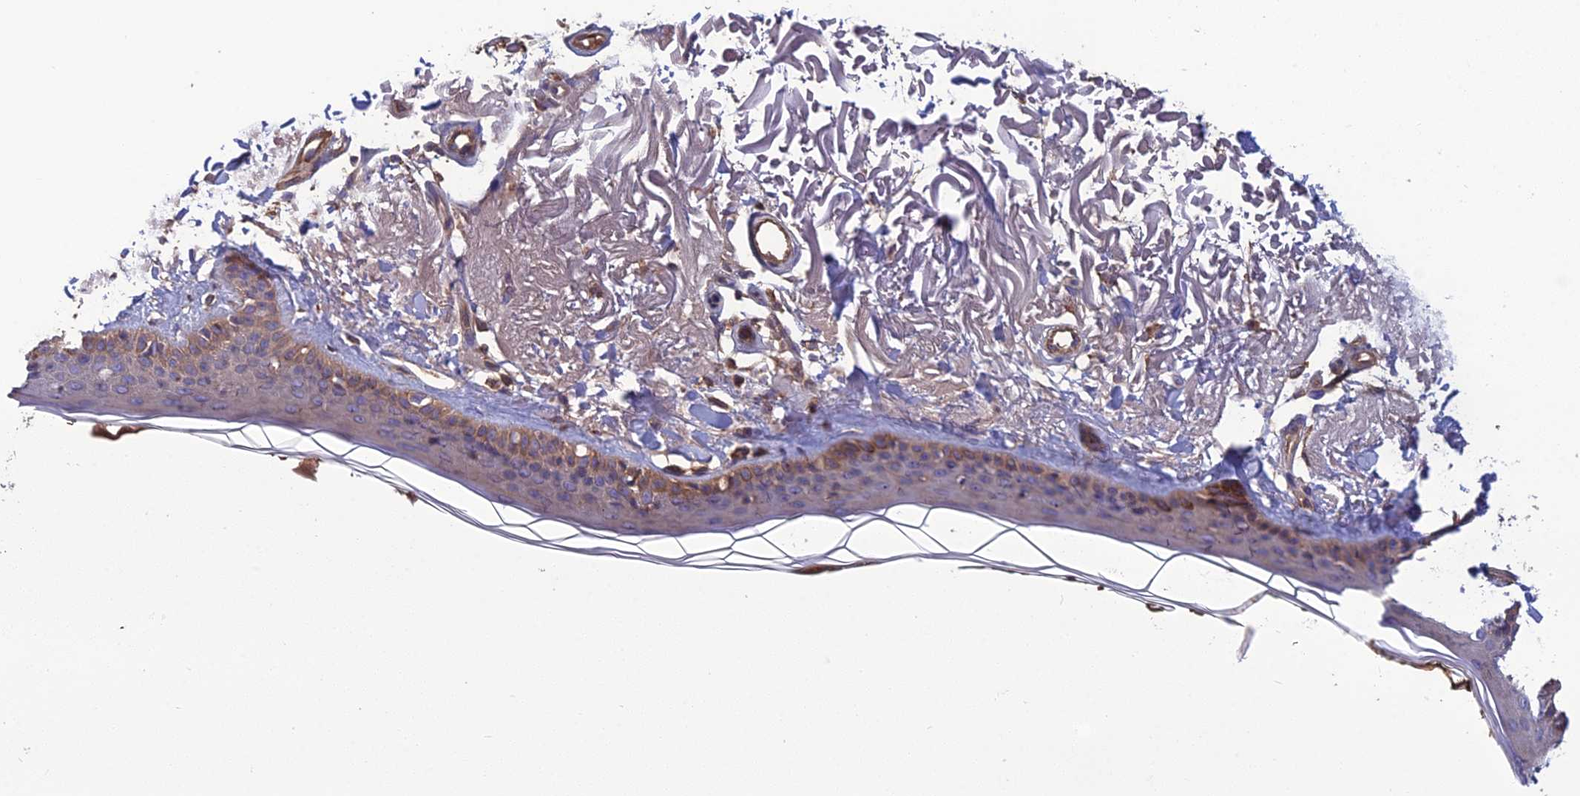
{"staining": {"intensity": "moderate", "quantity": "<25%", "location": "cytoplasmic/membranous"}, "tissue": "skin", "cell_type": "Fibroblasts", "image_type": "normal", "snomed": [{"axis": "morphology", "description": "Normal tissue, NOS"}, {"axis": "topography", "description": "Skin"}, {"axis": "topography", "description": "Skeletal muscle"}], "caption": "A low amount of moderate cytoplasmic/membranous expression is seen in approximately <25% of fibroblasts in benign skin.", "gene": "GALR2", "patient": {"sex": "male", "age": 83}}